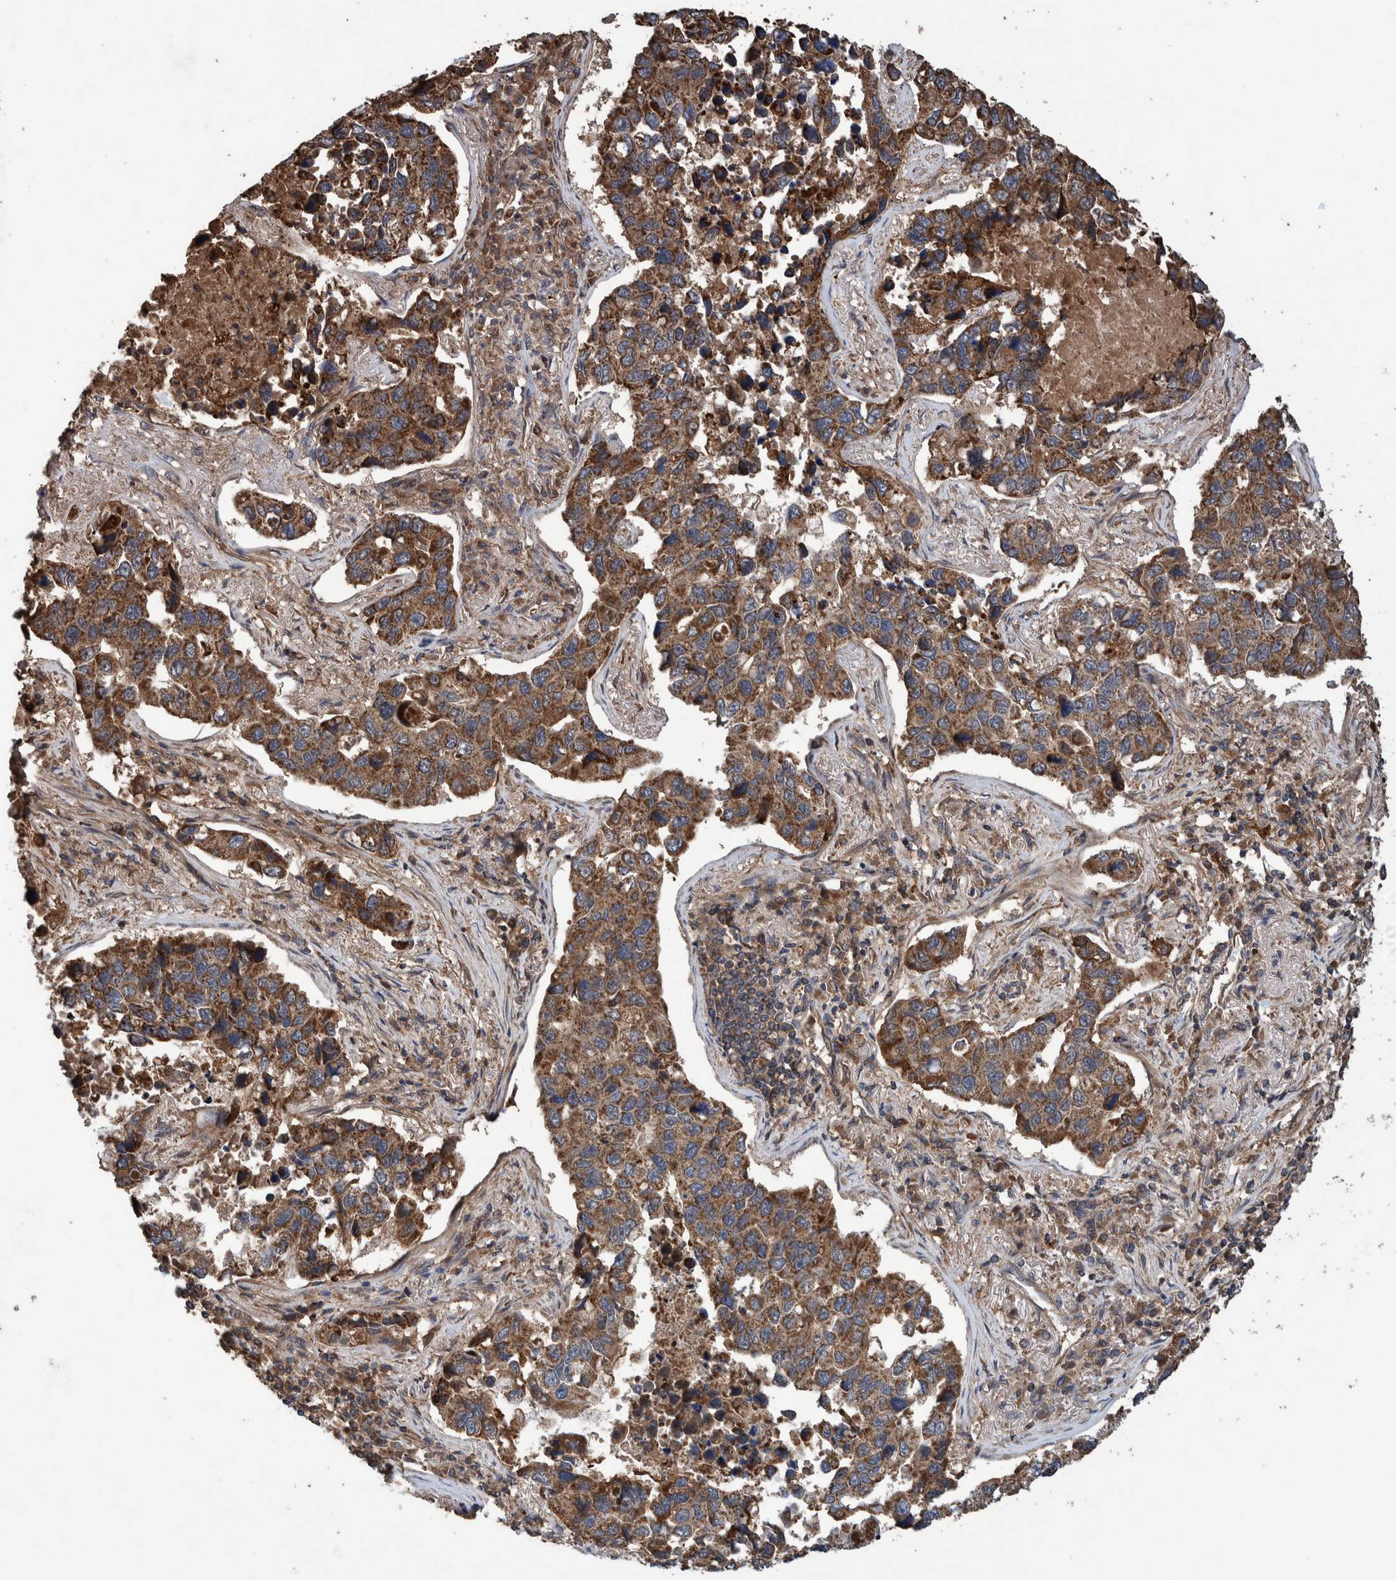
{"staining": {"intensity": "strong", "quantity": ">75%", "location": "cytoplasmic/membranous"}, "tissue": "lung cancer", "cell_type": "Tumor cells", "image_type": "cancer", "snomed": [{"axis": "morphology", "description": "Adenocarcinoma, NOS"}, {"axis": "topography", "description": "Lung"}], "caption": "Human lung adenocarcinoma stained with a protein marker shows strong staining in tumor cells.", "gene": "TRIM16", "patient": {"sex": "male", "age": 64}}